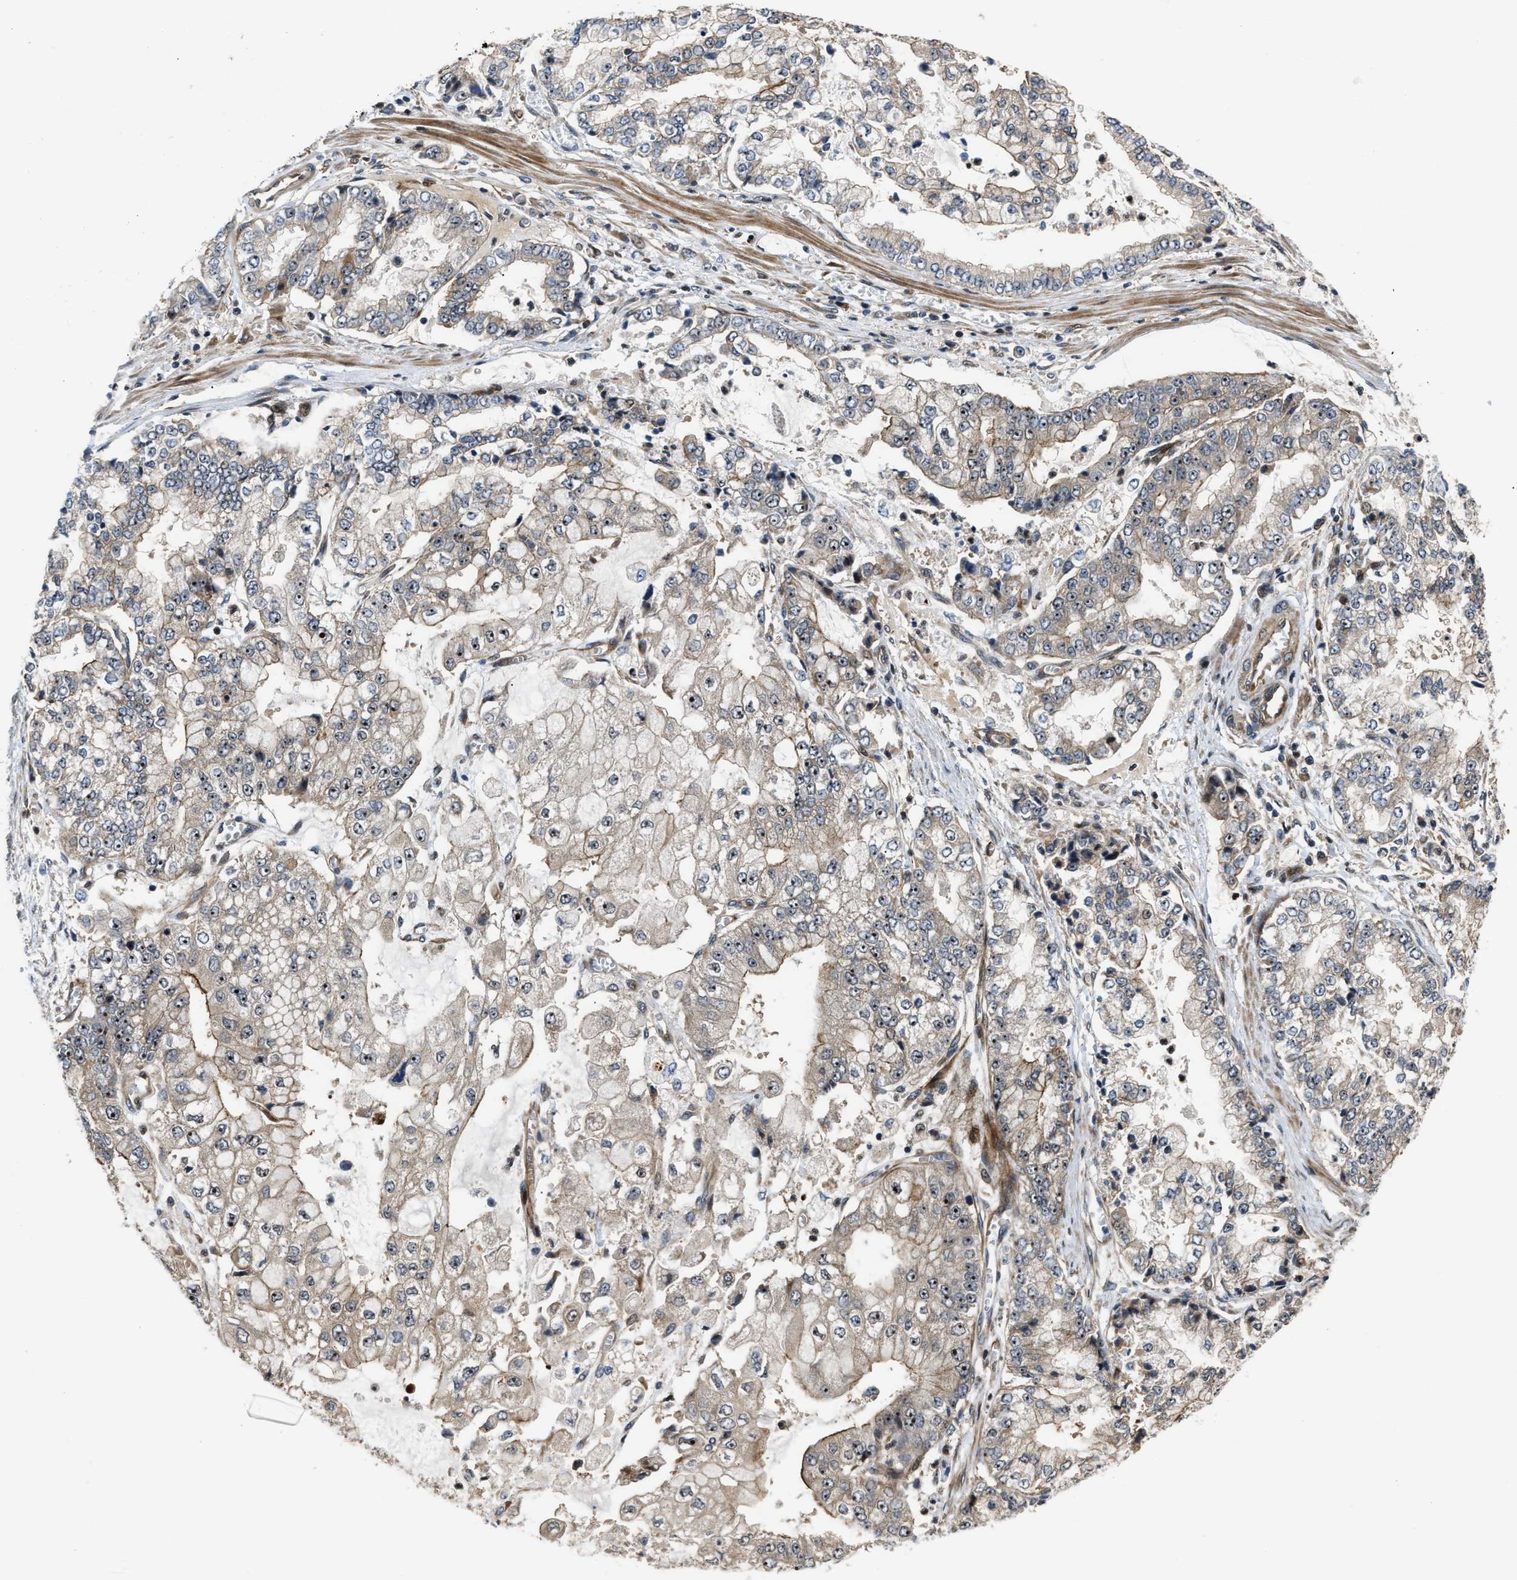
{"staining": {"intensity": "moderate", "quantity": "25%-75%", "location": "nuclear"}, "tissue": "stomach cancer", "cell_type": "Tumor cells", "image_type": "cancer", "snomed": [{"axis": "morphology", "description": "Adenocarcinoma, NOS"}, {"axis": "topography", "description": "Stomach"}], "caption": "Human stomach cancer (adenocarcinoma) stained for a protein (brown) demonstrates moderate nuclear positive staining in approximately 25%-75% of tumor cells.", "gene": "ALDH3A2", "patient": {"sex": "male", "age": 76}}